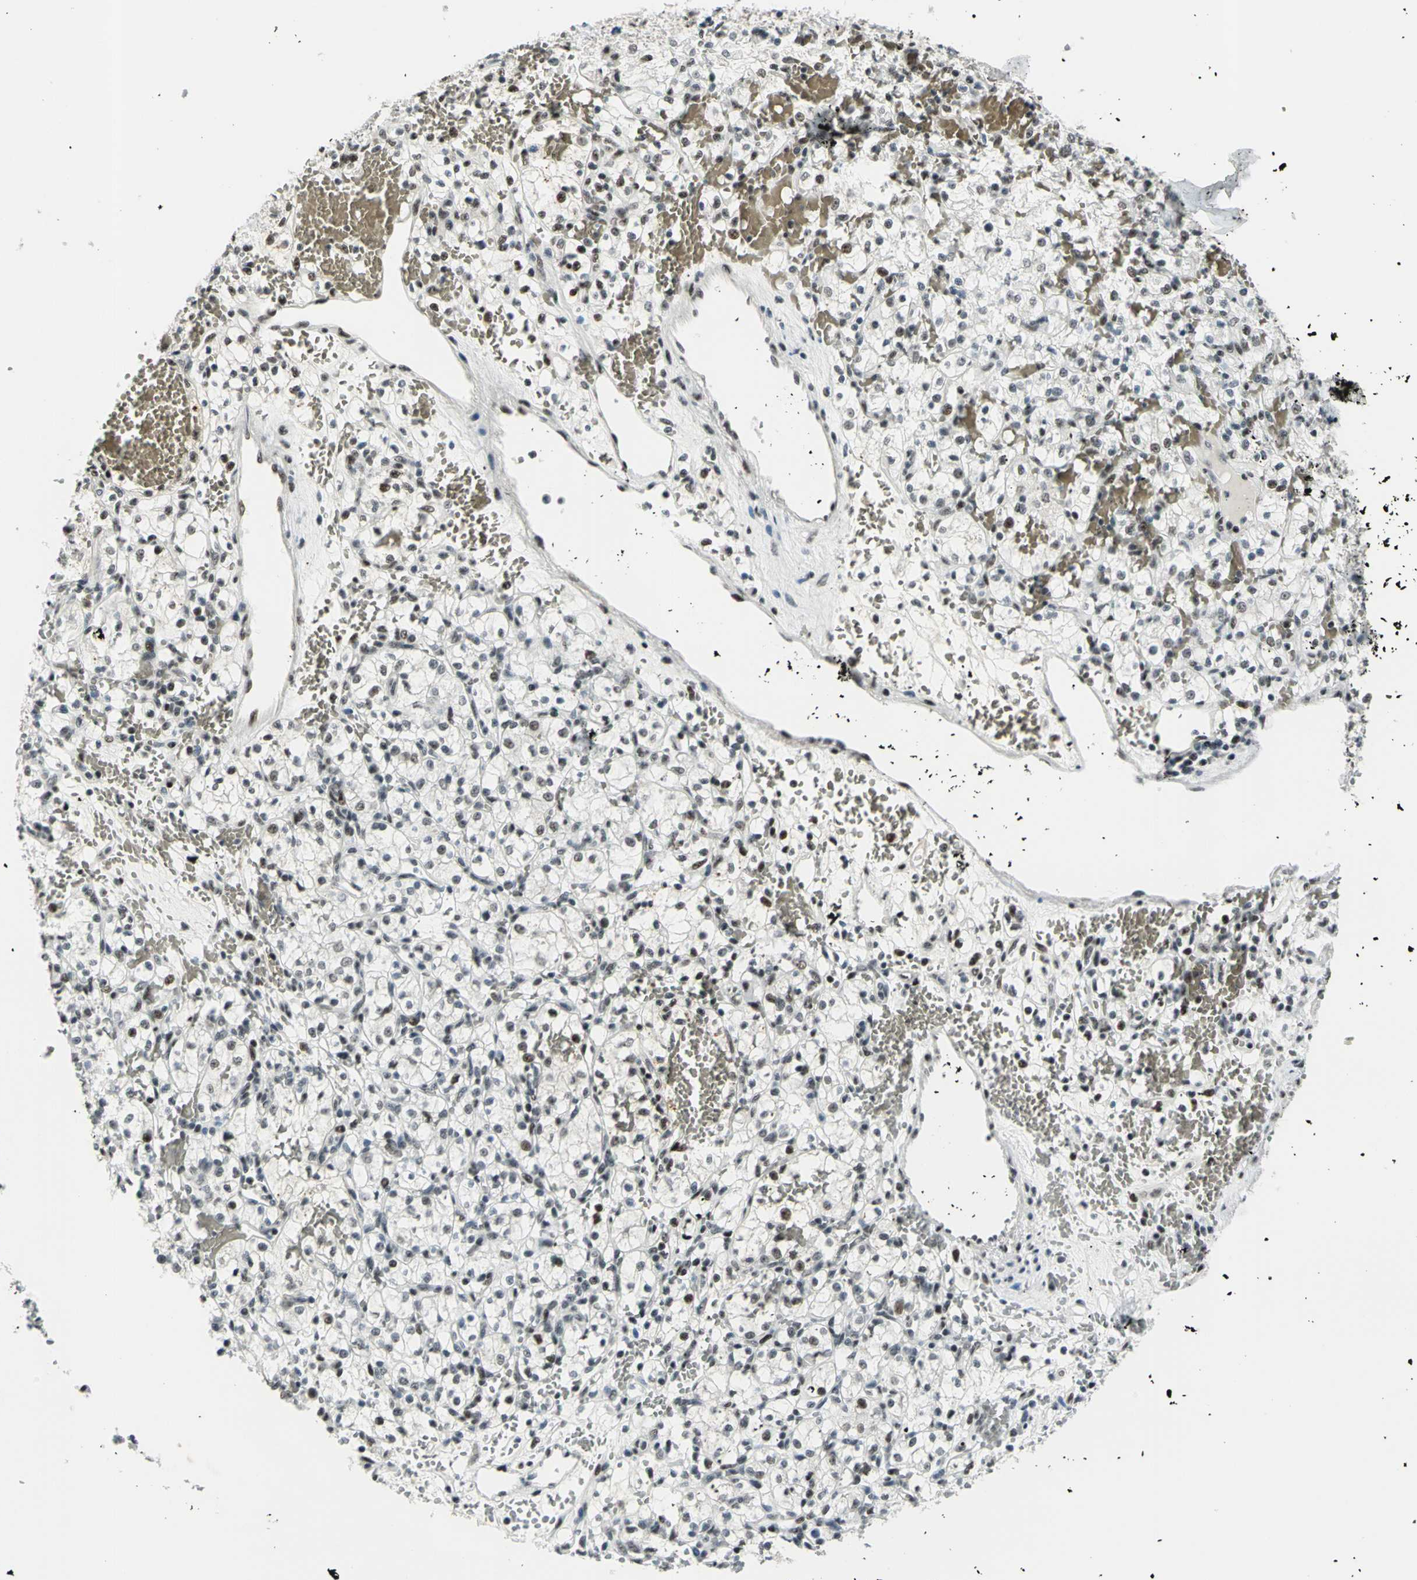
{"staining": {"intensity": "moderate", "quantity": "25%-75%", "location": "nuclear"}, "tissue": "renal cancer", "cell_type": "Tumor cells", "image_type": "cancer", "snomed": [{"axis": "morphology", "description": "Adenocarcinoma, NOS"}, {"axis": "topography", "description": "Kidney"}], "caption": "Human renal cancer (adenocarcinoma) stained with a protein marker demonstrates moderate staining in tumor cells.", "gene": "KAT6B", "patient": {"sex": "female", "age": 60}}